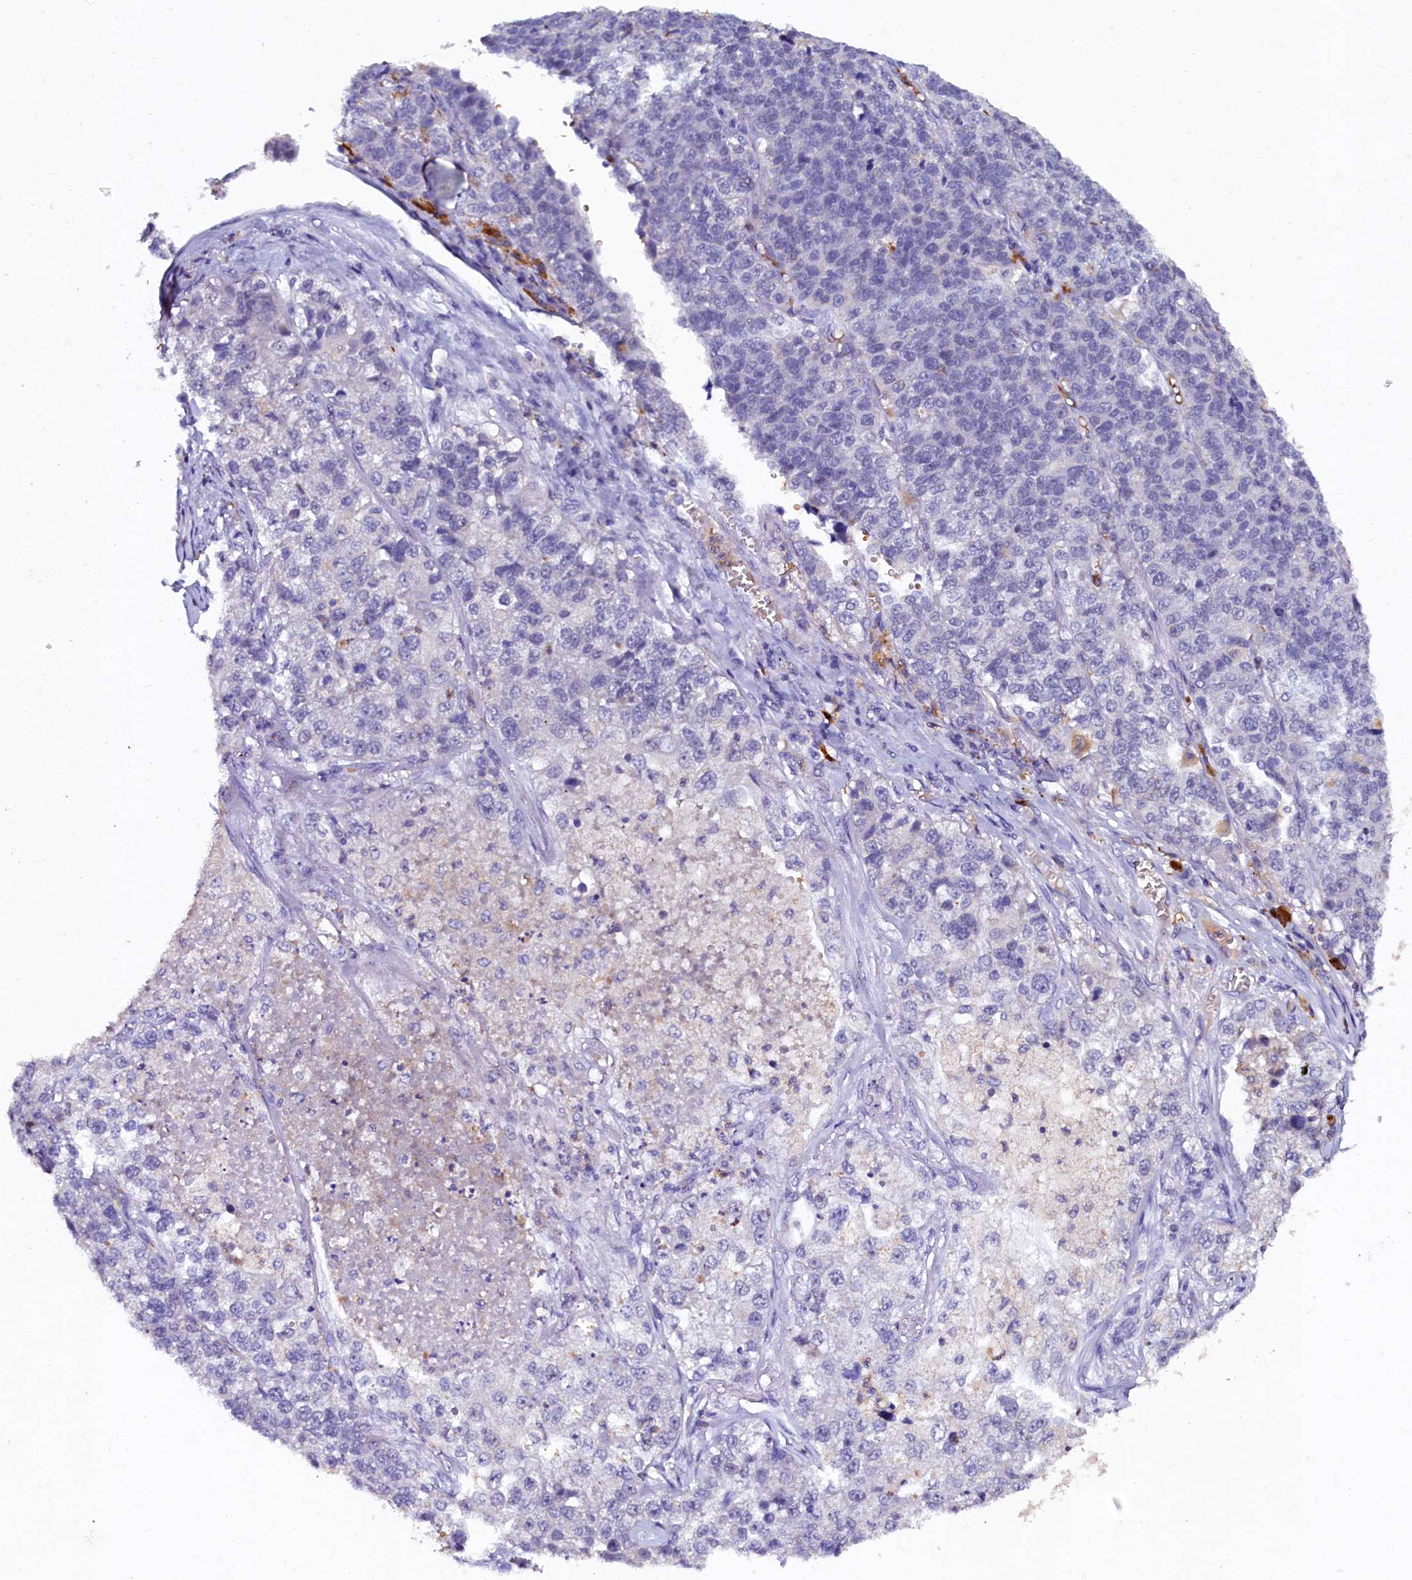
{"staining": {"intensity": "negative", "quantity": "none", "location": "none"}, "tissue": "lung cancer", "cell_type": "Tumor cells", "image_type": "cancer", "snomed": [{"axis": "morphology", "description": "Adenocarcinoma, NOS"}, {"axis": "topography", "description": "Lung"}], "caption": "Immunohistochemistry (IHC) photomicrograph of human lung cancer (adenocarcinoma) stained for a protein (brown), which shows no positivity in tumor cells. The staining is performed using DAB (3,3'-diaminobenzidine) brown chromogen with nuclei counter-stained in using hematoxylin.", "gene": "CSTPP1", "patient": {"sex": "male", "age": 49}}